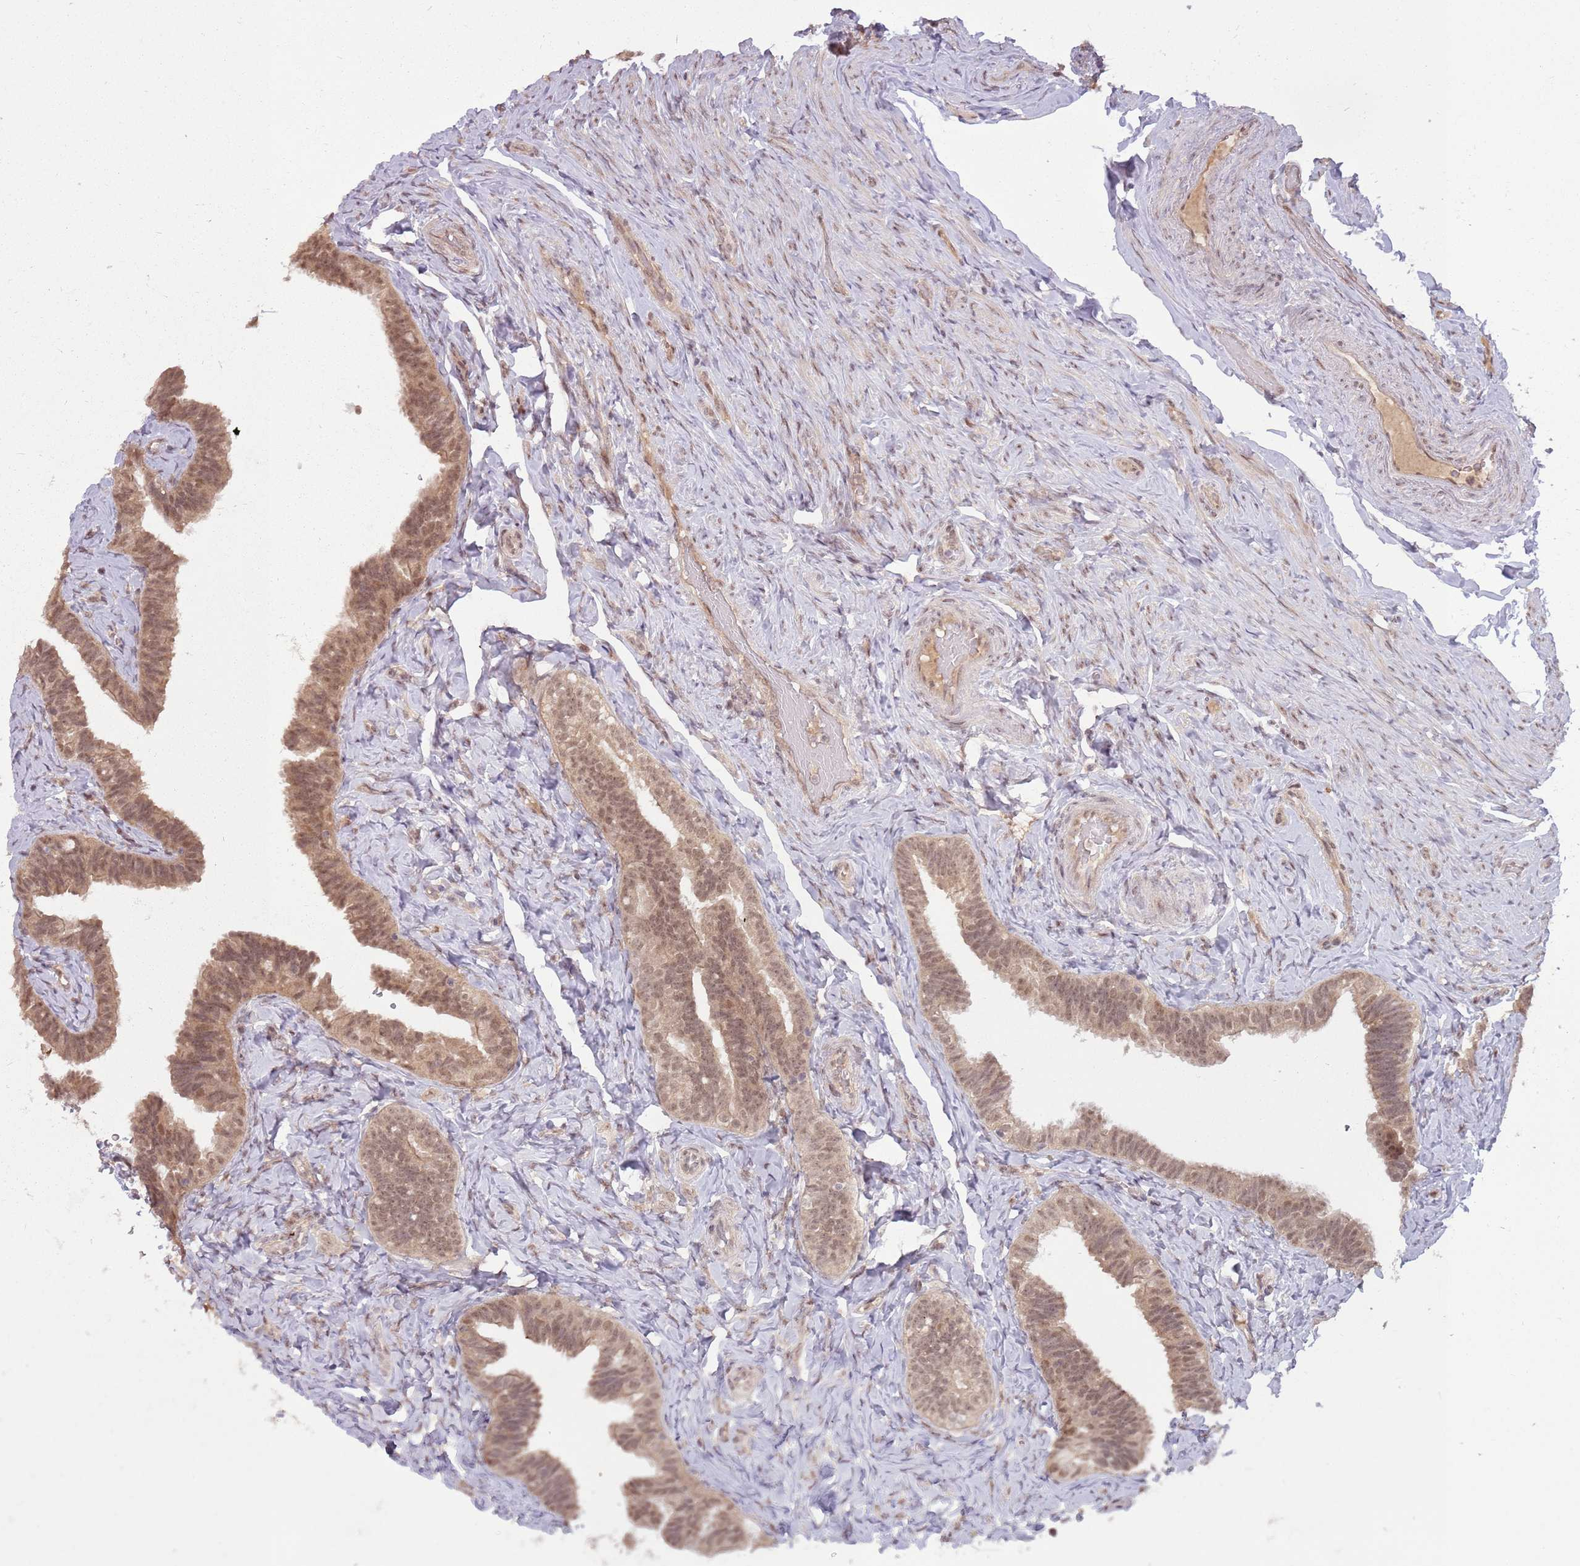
{"staining": {"intensity": "moderate", "quantity": ">75%", "location": "cytoplasmic/membranous,nuclear"}, "tissue": "fallopian tube", "cell_type": "Glandular cells", "image_type": "normal", "snomed": [{"axis": "morphology", "description": "Normal tissue, NOS"}, {"axis": "topography", "description": "Fallopian tube"}], "caption": "Protein staining demonstrates moderate cytoplasmic/membranous,nuclear positivity in approximately >75% of glandular cells in benign fallopian tube.", "gene": "ADAMTS3", "patient": {"sex": "female", "age": 65}}